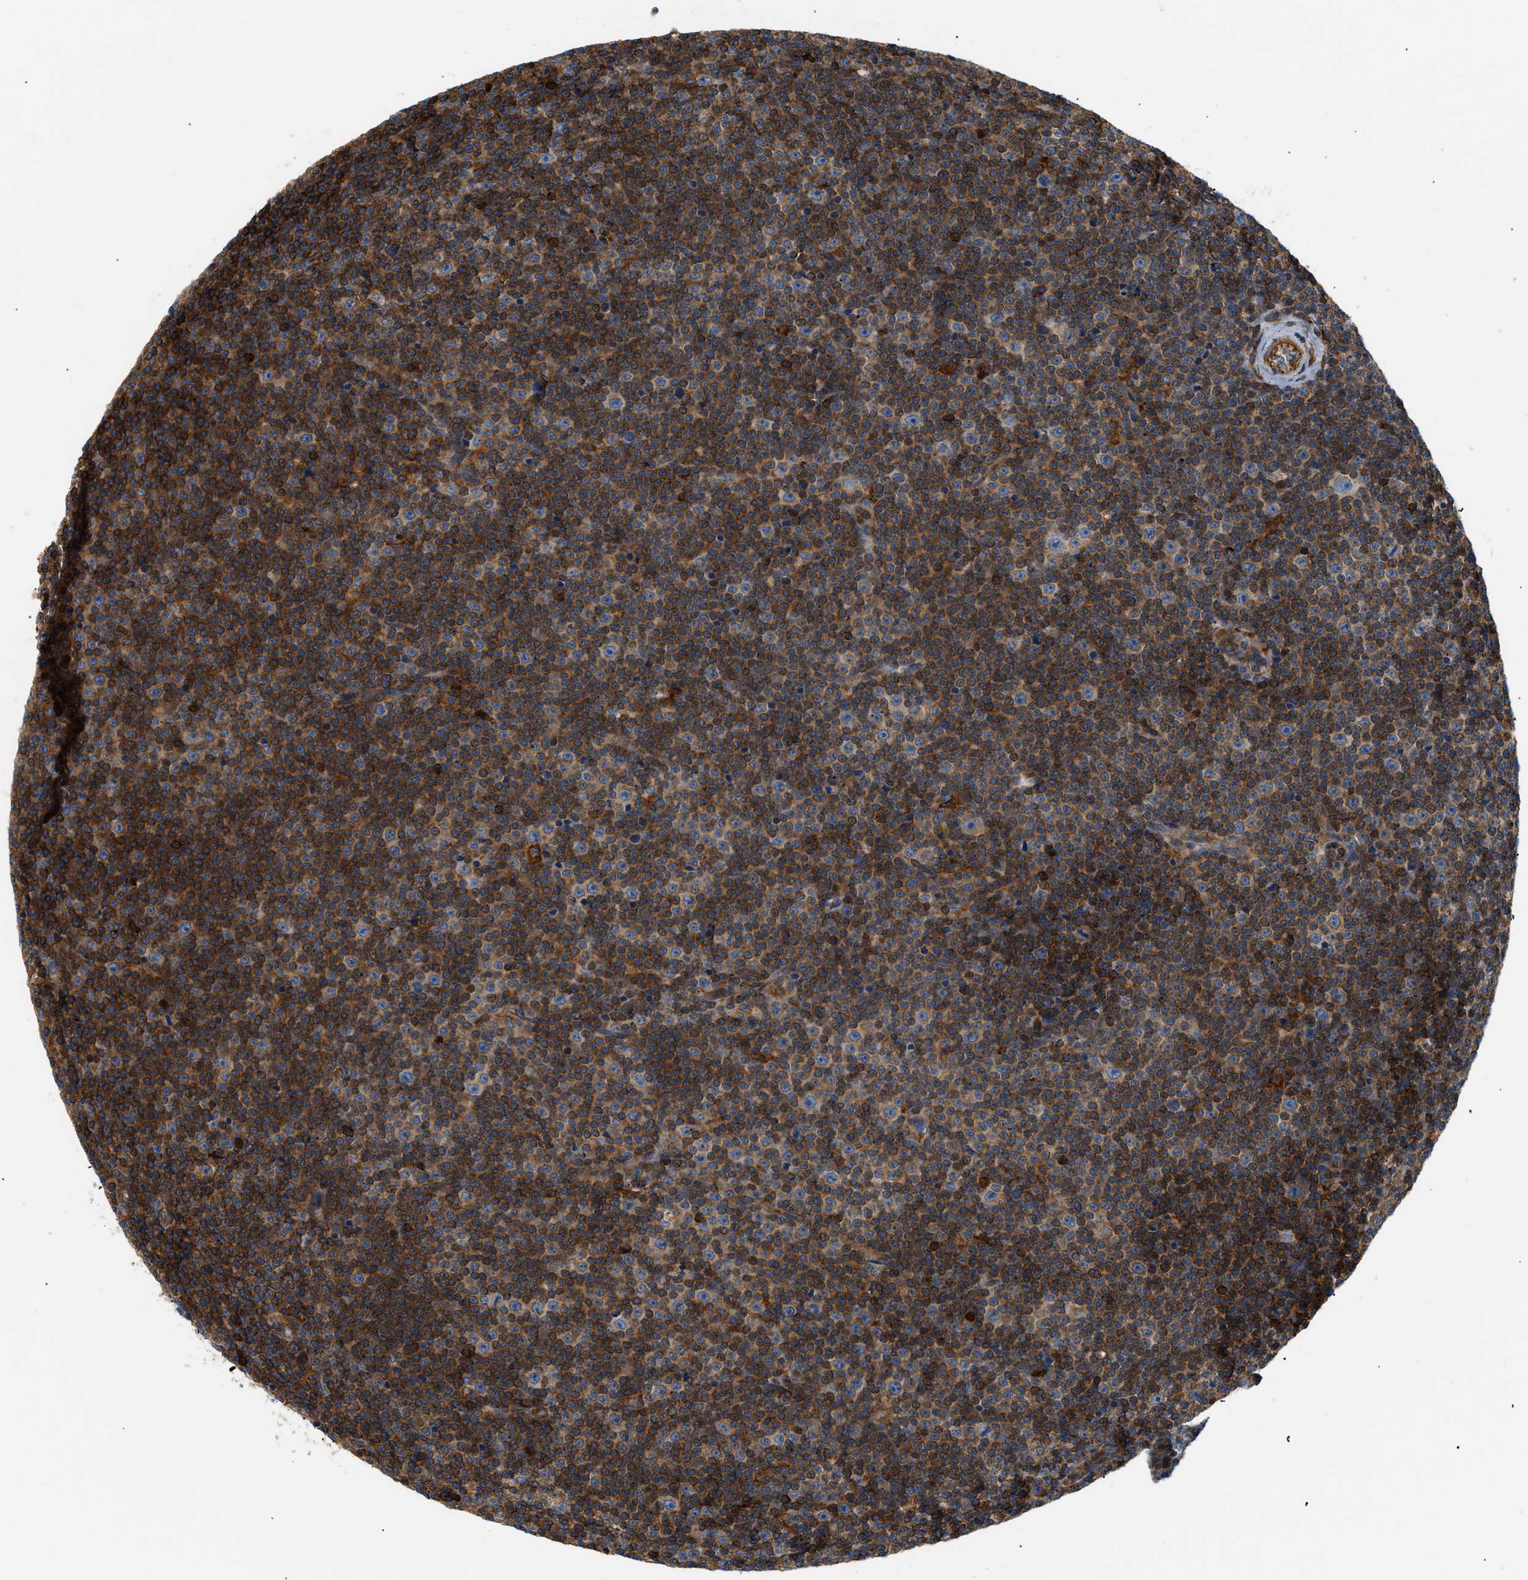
{"staining": {"intensity": "moderate", "quantity": "25%-75%", "location": "cytoplasmic/membranous"}, "tissue": "lymphoma", "cell_type": "Tumor cells", "image_type": "cancer", "snomed": [{"axis": "morphology", "description": "Malignant lymphoma, non-Hodgkin's type, Low grade"}, {"axis": "topography", "description": "Lymph node"}], "caption": "This photomicrograph demonstrates immunohistochemistry staining of malignant lymphoma, non-Hodgkin's type (low-grade), with medium moderate cytoplasmic/membranous positivity in approximately 25%-75% of tumor cells.", "gene": "DHODH", "patient": {"sex": "female", "age": 67}}